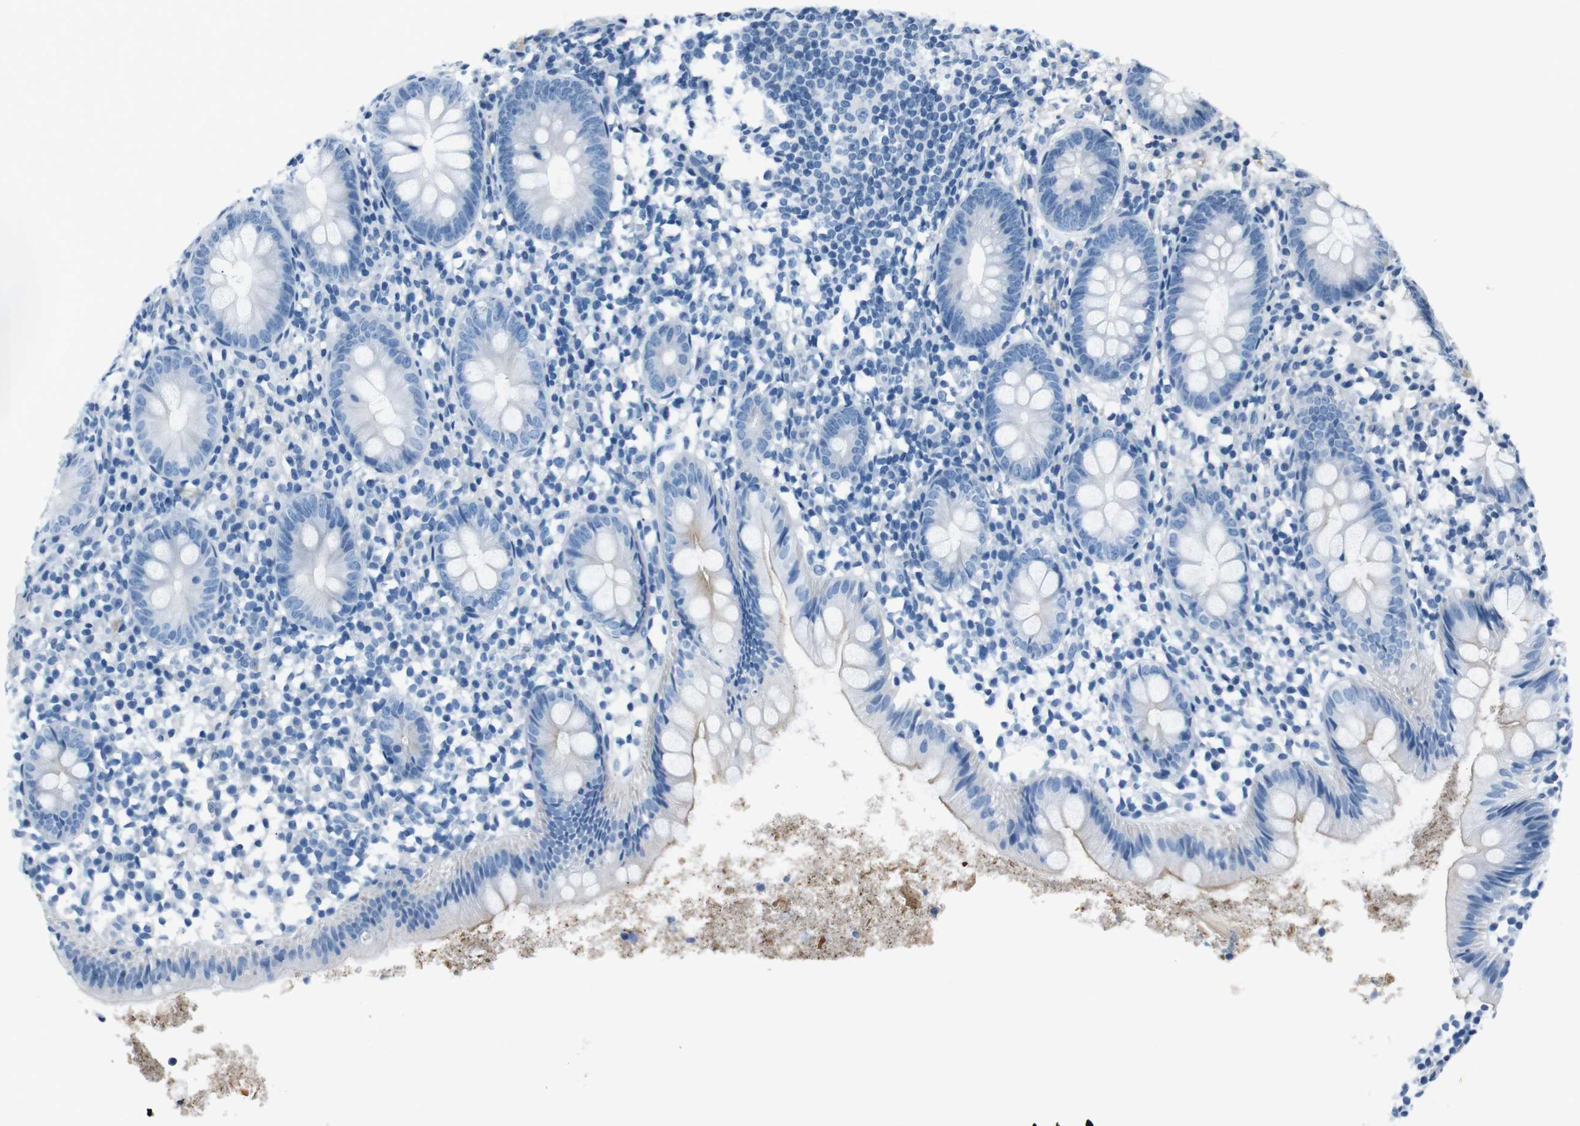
{"staining": {"intensity": "weak", "quantity": "<25%", "location": "cytoplasmic/membranous"}, "tissue": "appendix", "cell_type": "Glandular cells", "image_type": "normal", "snomed": [{"axis": "morphology", "description": "Normal tissue, NOS"}, {"axis": "topography", "description": "Appendix"}], "caption": "This photomicrograph is of benign appendix stained with immunohistochemistry (IHC) to label a protein in brown with the nuclei are counter-stained blue. There is no staining in glandular cells.", "gene": "LEP", "patient": {"sex": "female", "age": 20}}